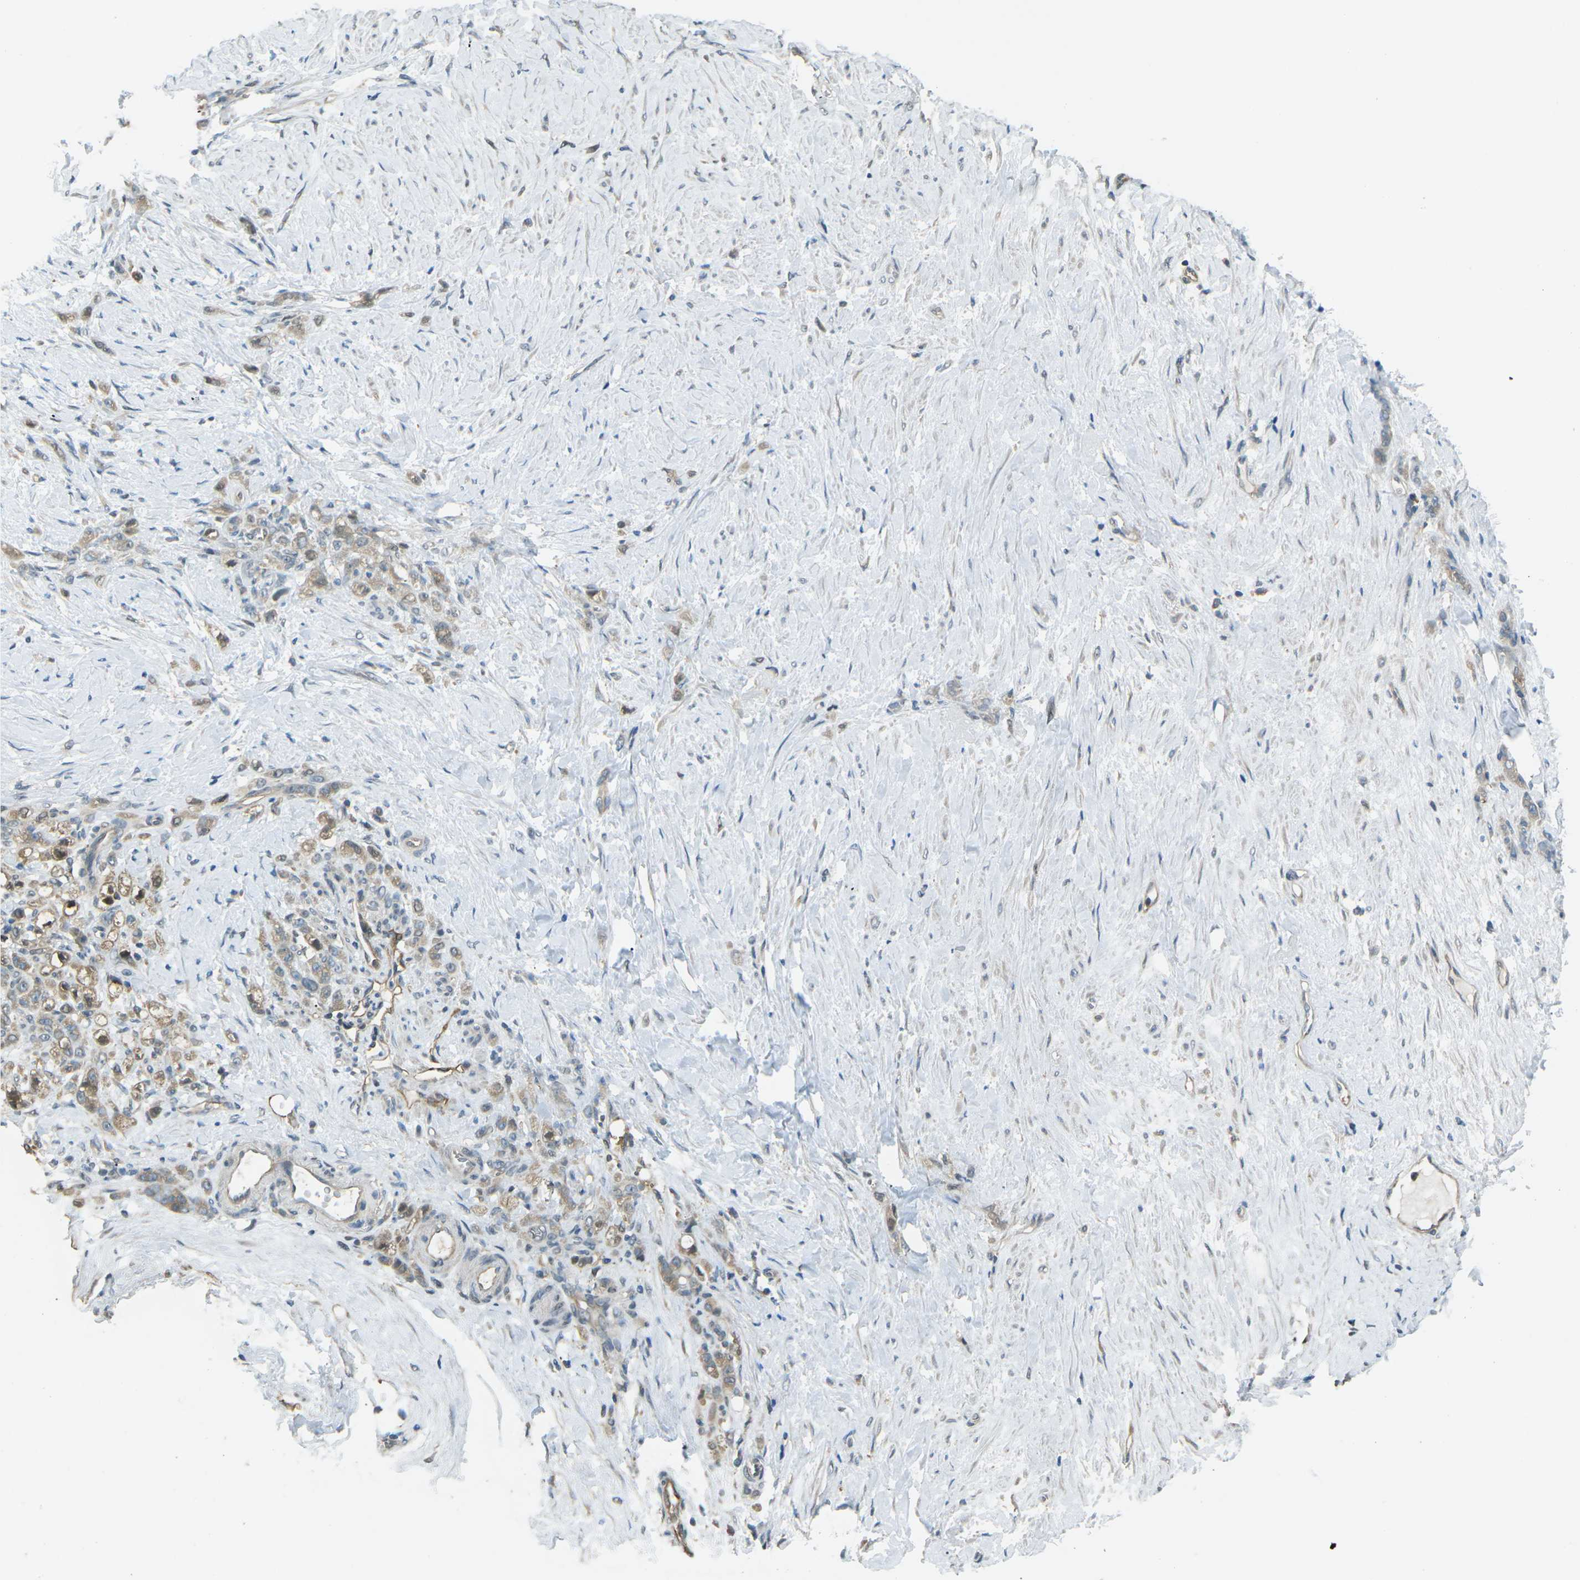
{"staining": {"intensity": "weak", "quantity": ">75%", "location": "cytoplasmic/membranous"}, "tissue": "stomach cancer", "cell_type": "Tumor cells", "image_type": "cancer", "snomed": [{"axis": "morphology", "description": "Adenocarcinoma, NOS"}, {"axis": "topography", "description": "Stomach"}], "caption": "Immunohistochemical staining of human adenocarcinoma (stomach) exhibits low levels of weak cytoplasmic/membranous protein staining in approximately >75% of tumor cells.", "gene": "PIEZO2", "patient": {"sex": "male", "age": 82}}